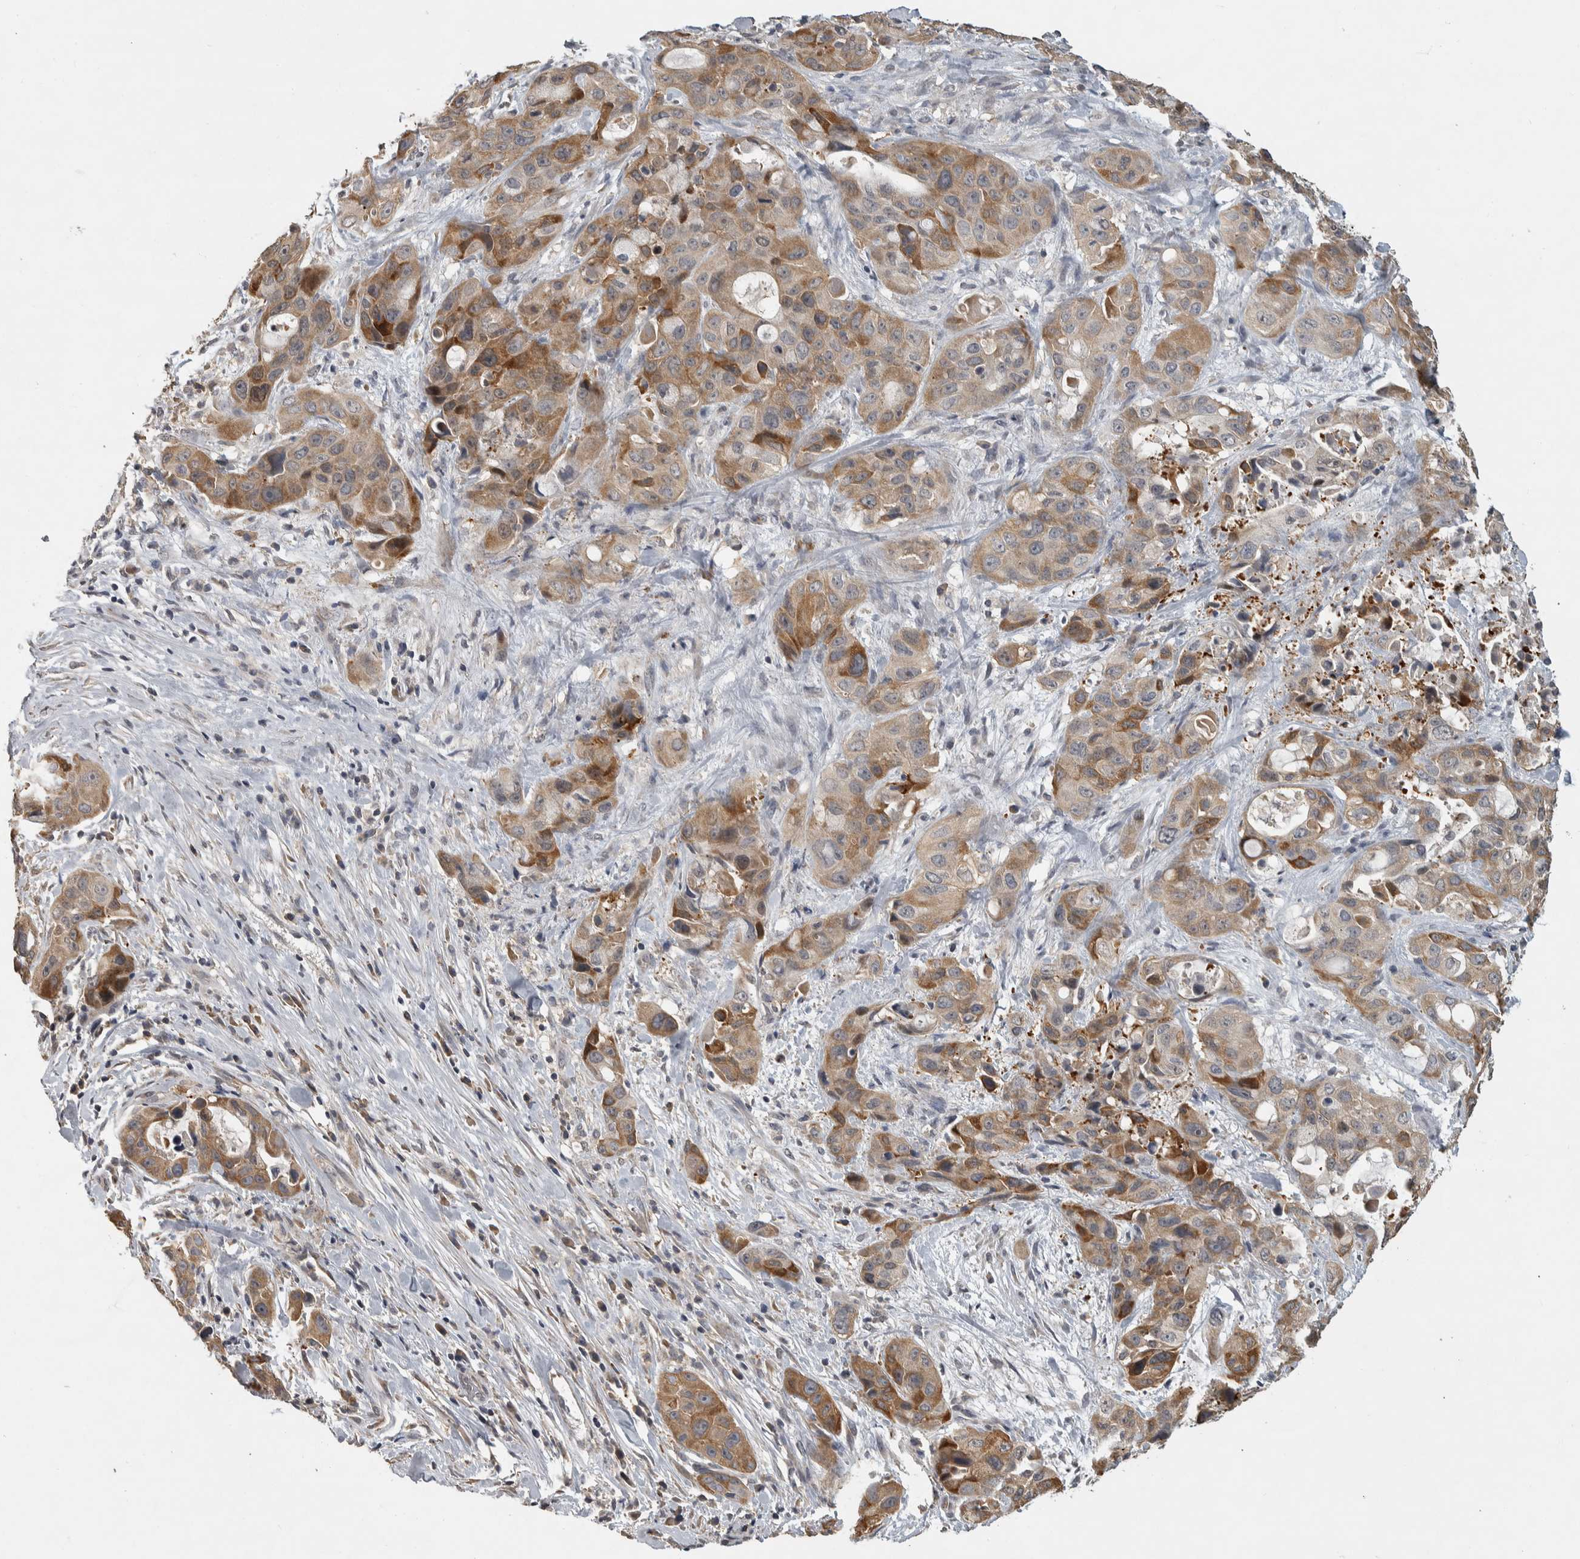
{"staining": {"intensity": "moderate", "quantity": "25%-75%", "location": "cytoplasmic/membranous"}, "tissue": "pancreatic cancer", "cell_type": "Tumor cells", "image_type": "cancer", "snomed": [{"axis": "morphology", "description": "Adenocarcinoma, NOS"}, {"axis": "topography", "description": "Pancreas"}], "caption": "This is an image of immunohistochemistry (IHC) staining of adenocarcinoma (pancreatic), which shows moderate expression in the cytoplasmic/membranous of tumor cells.", "gene": "EIF3H", "patient": {"sex": "male", "age": 53}}